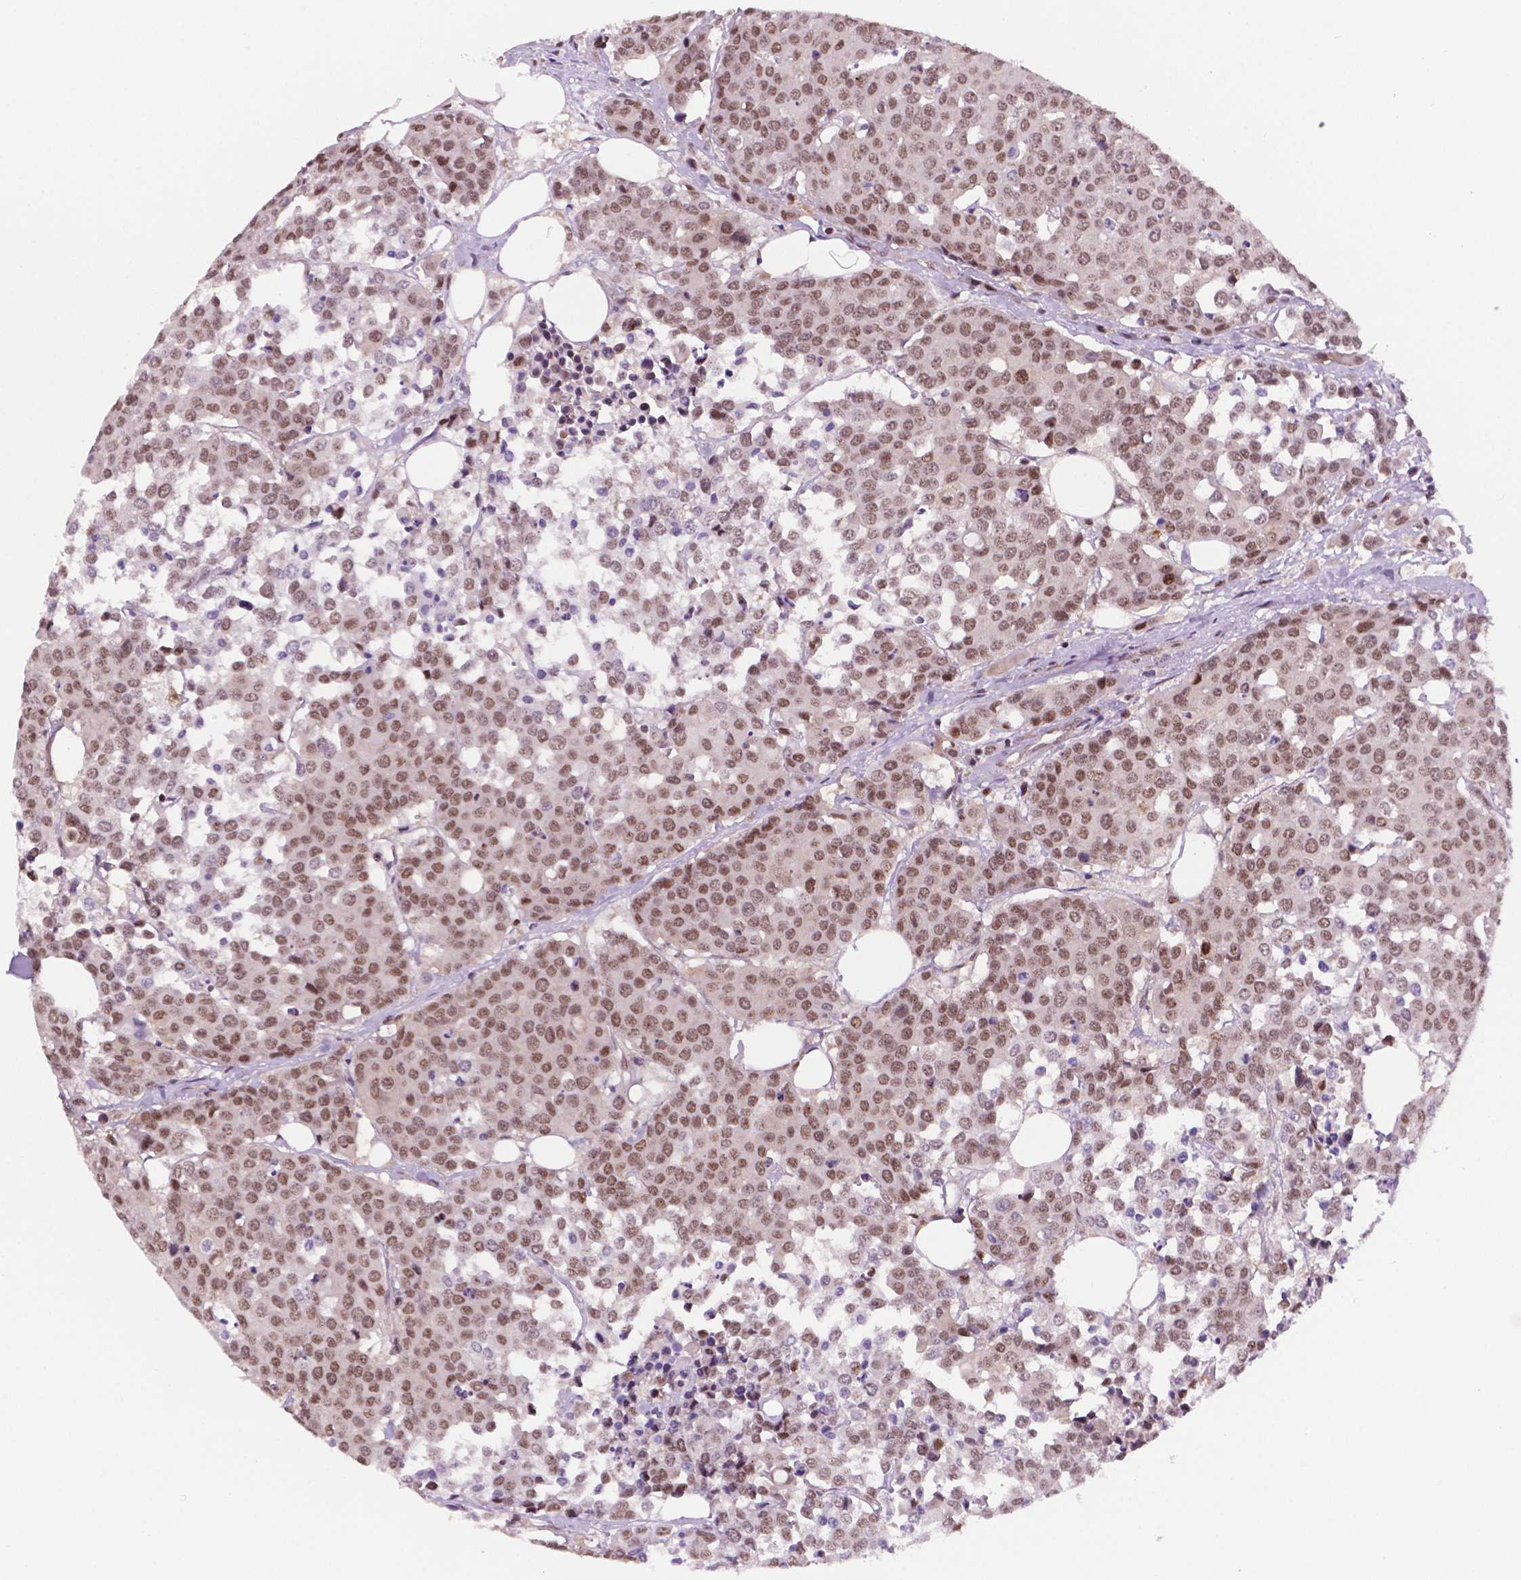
{"staining": {"intensity": "moderate", "quantity": ">75%", "location": "nuclear"}, "tissue": "carcinoid", "cell_type": "Tumor cells", "image_type": "cancer", "snomed": [{"axis": "morphology", "description": "Carcinoid, malignant, NOS"}, {"axis": "topography", "description": "Colon"}], "caption": "Carcinoid stained with immunohistochemistry displays moderate nuclear expression in approximately >75% of tumor cells. Using DAB (brown) and hematoxylin (blue) stains, captured at high magnification using brightfield microscopy.", "gene": "PER2", "patient": {"sex": "male", "age": 81}}